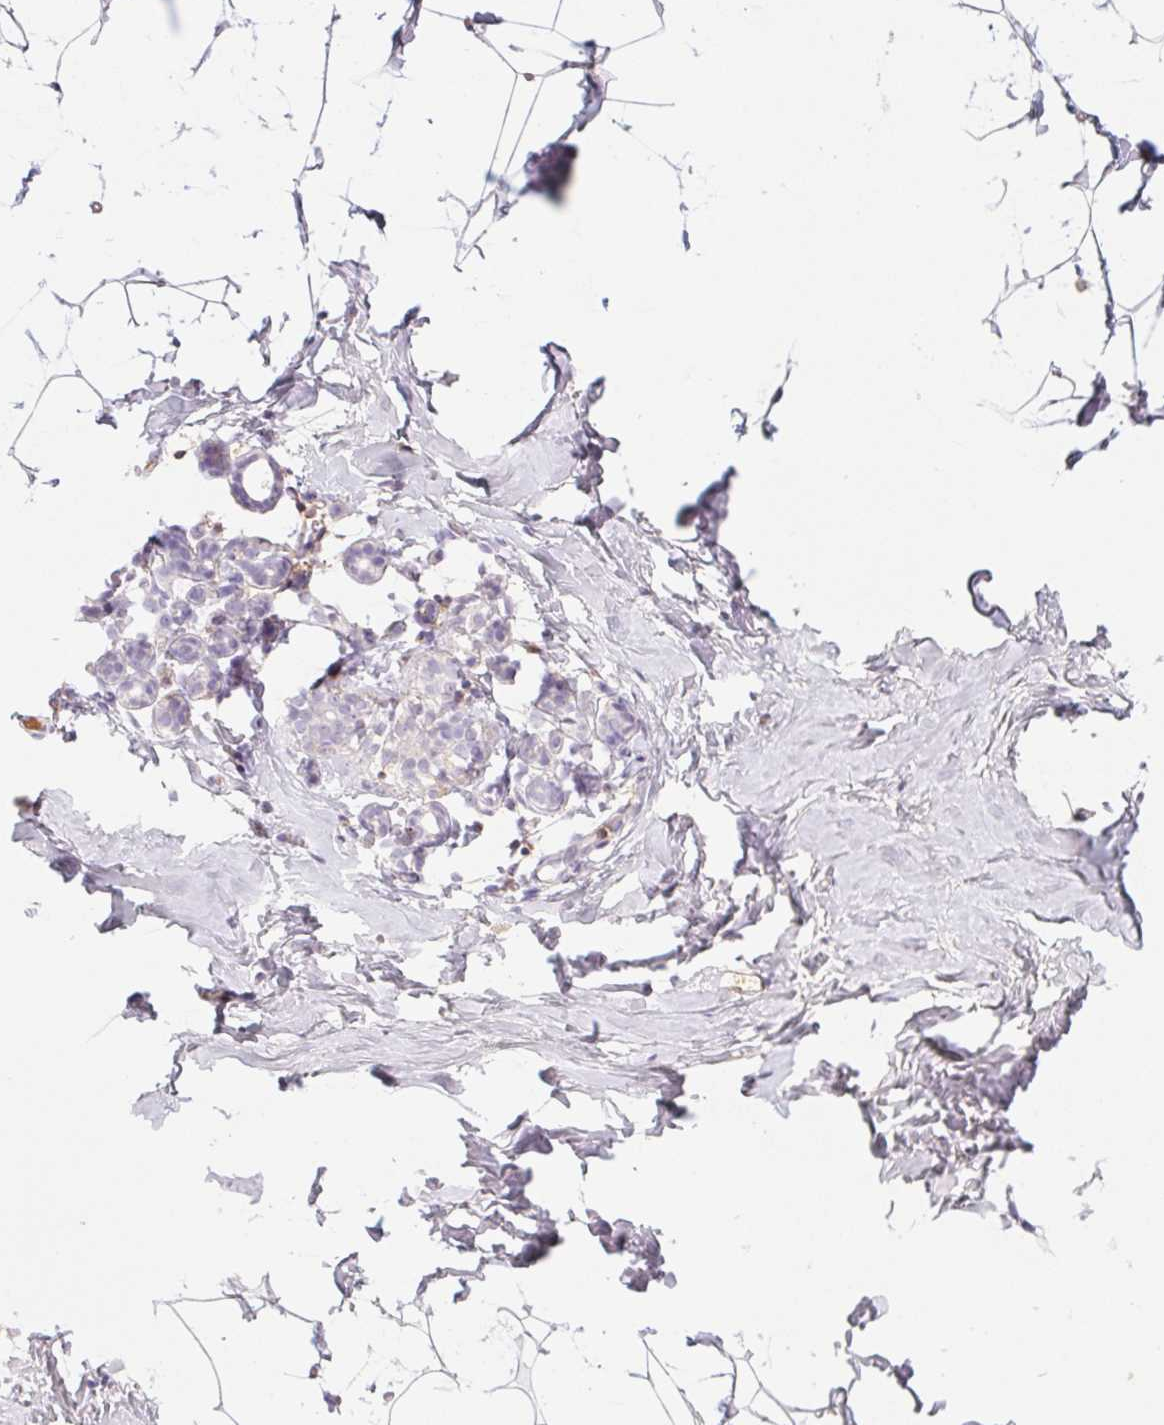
{"staining": {"intensity": "negative", "quantity": "none", "location": "none"}, "tissue": "breast", "cell_type": "Adipocytes", "image_type": "normal", "snomed": [{"axis": "morphology", "description": "Normal tissue, NOS"}, {"axis": "topography", "description": "Breast"}], "caption": "Micrograph shows no significant protein expression in adipocytes of benign breast.", "gene": "KIF26A", "patient": {"sex": "female", "age": 32}}